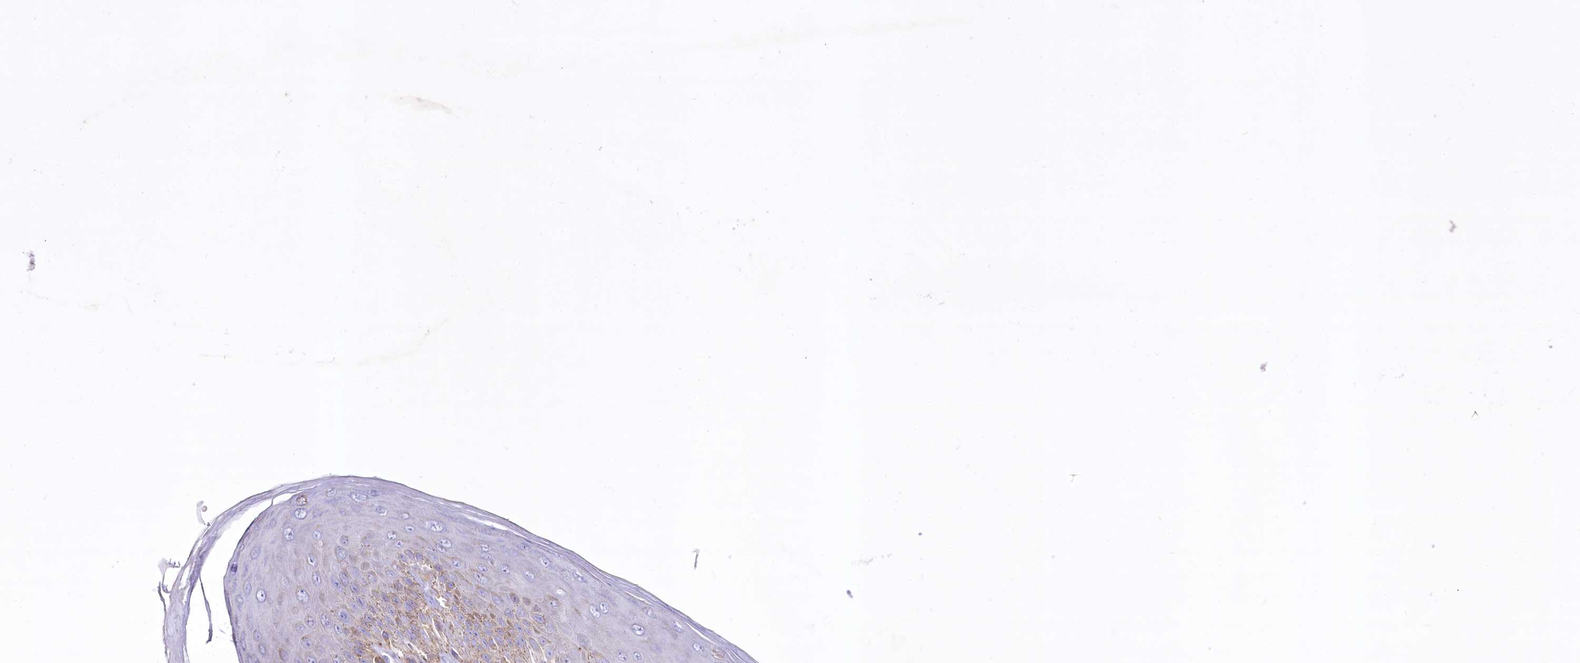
{"staining": {"intensity": "moderate", "quantity": "<25%", "location": "cytoplasmic/membranous"}, "tissue": "skin", "cell_type": "Epidermal cells", "image_type": "normal", "snomed": [{"axis": "morphology", "description": "Normal tissue, NOS"}, {"axis": "topography", "description": "Anal"}], "caption": "Skin stained for a protein shows moderate cytoplasmic/membranous positivity in epidermal cells. Immunohistochemistry stains the protein in brown and the nuclei are stained blue.", "gene": "LRRC34", "patient": {"sex": "male", "age": 44}}